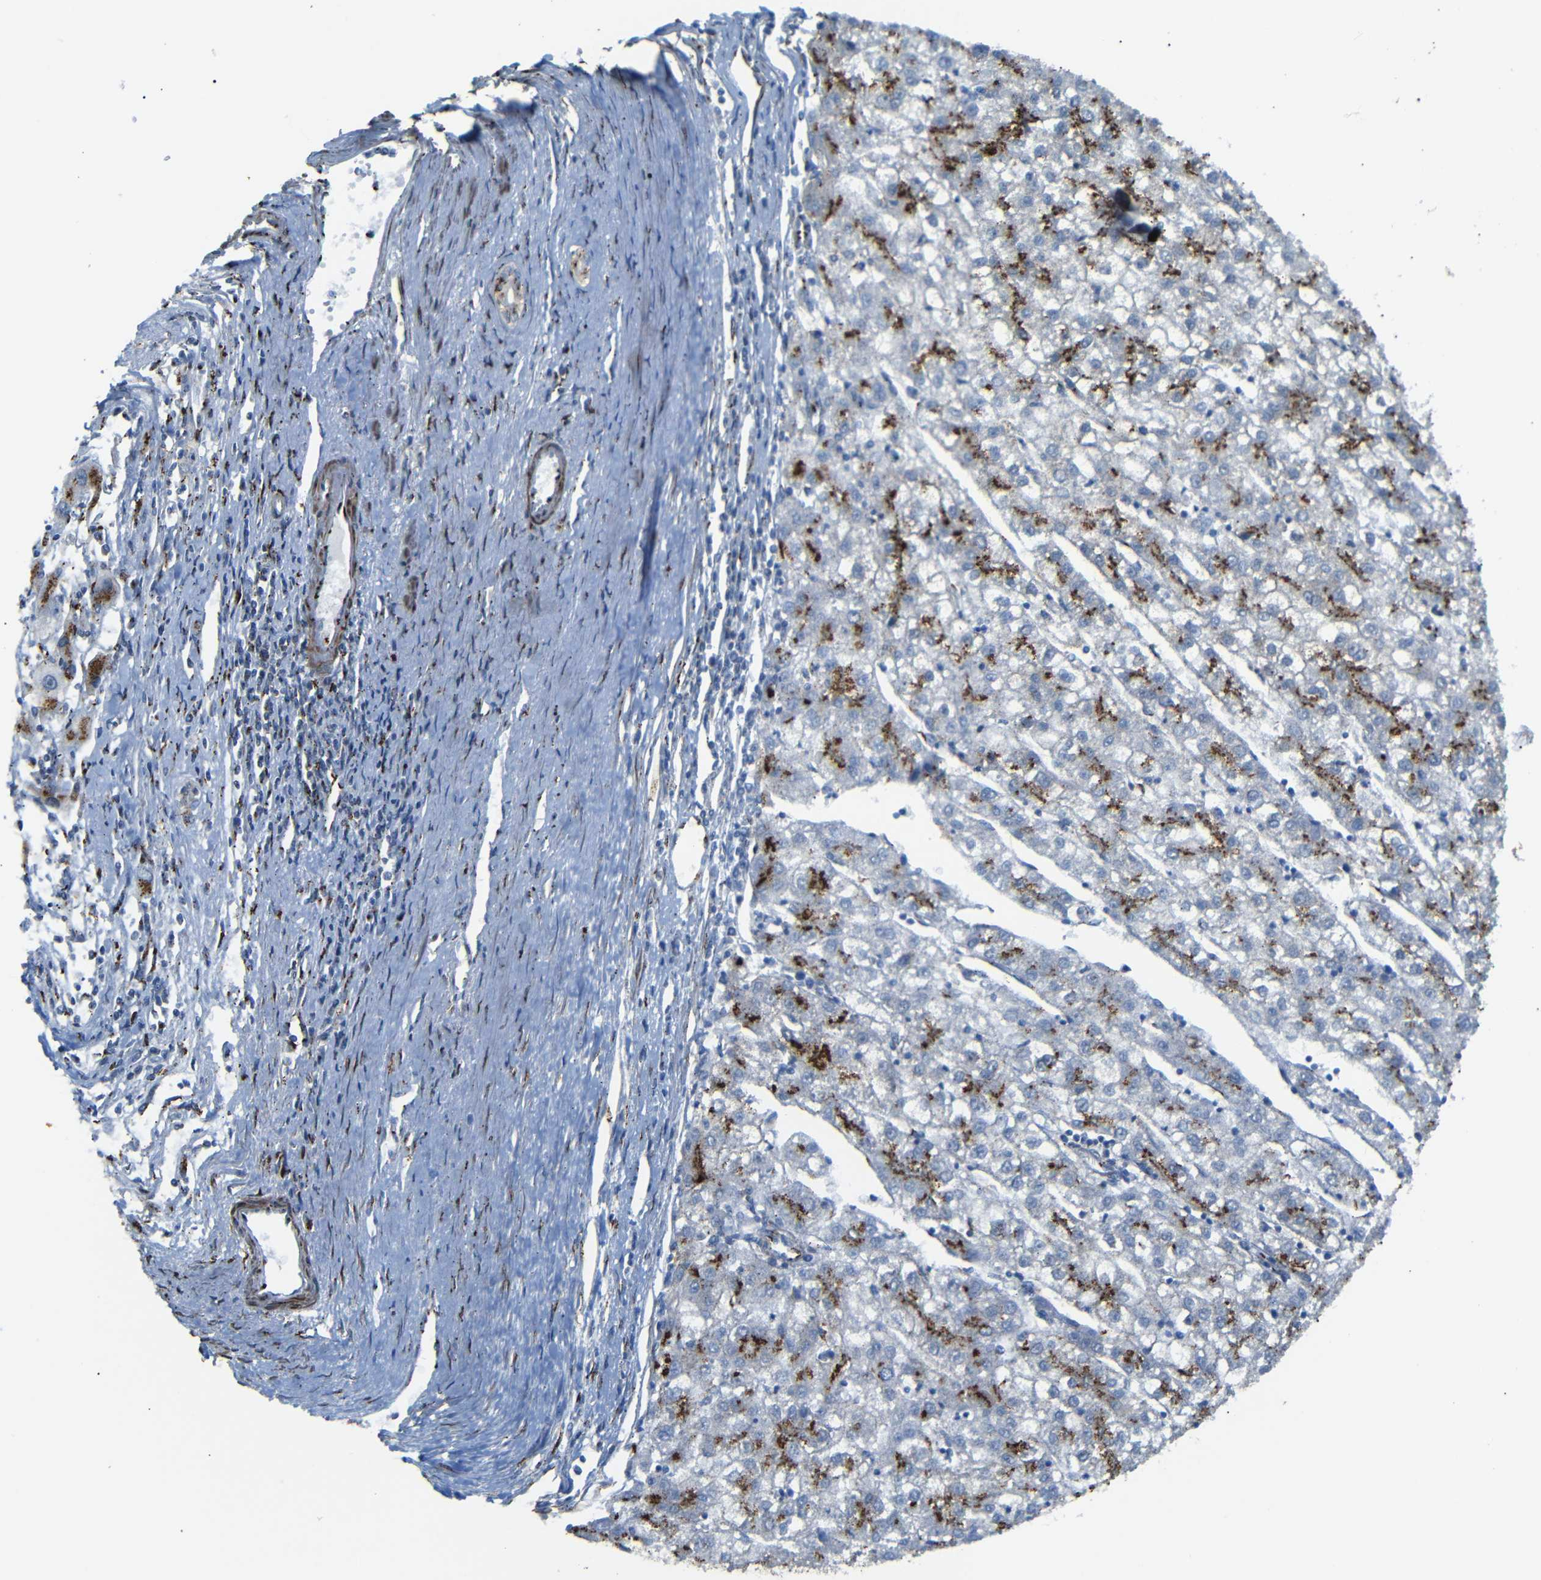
{"staining": {"intensity": "strong", "quantity": "25%-75%", "location": "cytoplasmic/membranous"}, "tissue": "liver cancer", "cell_type": "Tumor cells", "image_type": "cancer", "snomed": [{"axis": "morphology", "description": "Carcinoma, Hepatocellular, NOS"}, {"axis": "topography", "description": "Liver"}], "caption": "Liver cancer (hepatocellular carcinoma) was stained to show a protein in brown. There is high levels of strong cytoplasmic/membranous positivity in approximately 25%-75% of tumor cells.", "gene": "TGOLN2", "patient": {"sex": "male", "age": 72}}